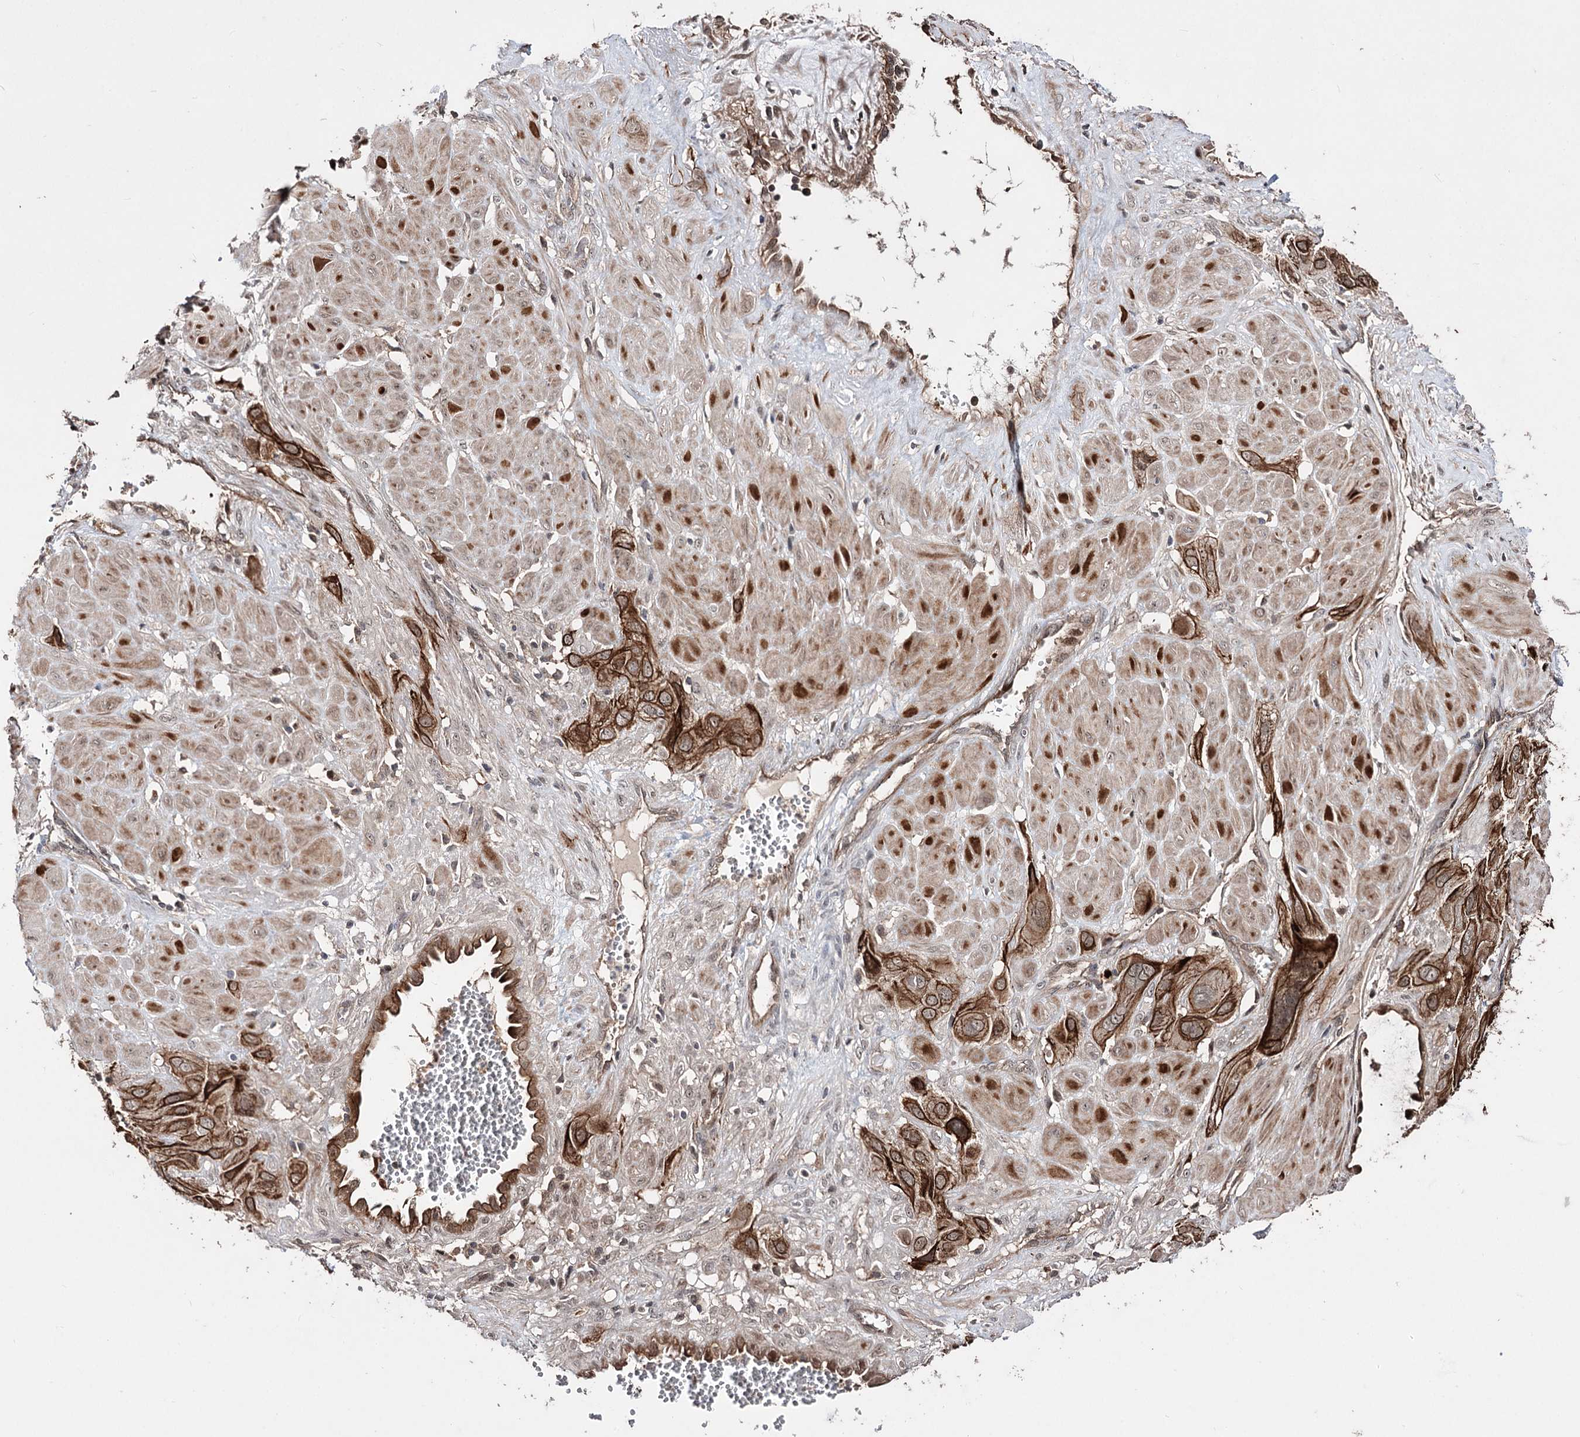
{"staining": {"intensity": "strong", "quantity": ">75%", "location": "cytoplasmic/membranous"}, "tissue": "cervical cancer", "cell_type": "Tumor cells", "image_type": "cancer", "snomed": [{"axis": "morphology", "description": "Squamous cell carcinoma, NOS"}, {"axis": "topography", "description": "Cervix"}], "caption": "An image showing strong cytoplasmic/membranous expression in approximately >75% of tumor cells in cervical squamous cell carcinoma, as visualized by brown immunohistochemical staining.", "gene": "CPNE8", "patient": {"sex": "female", "age": 34}}